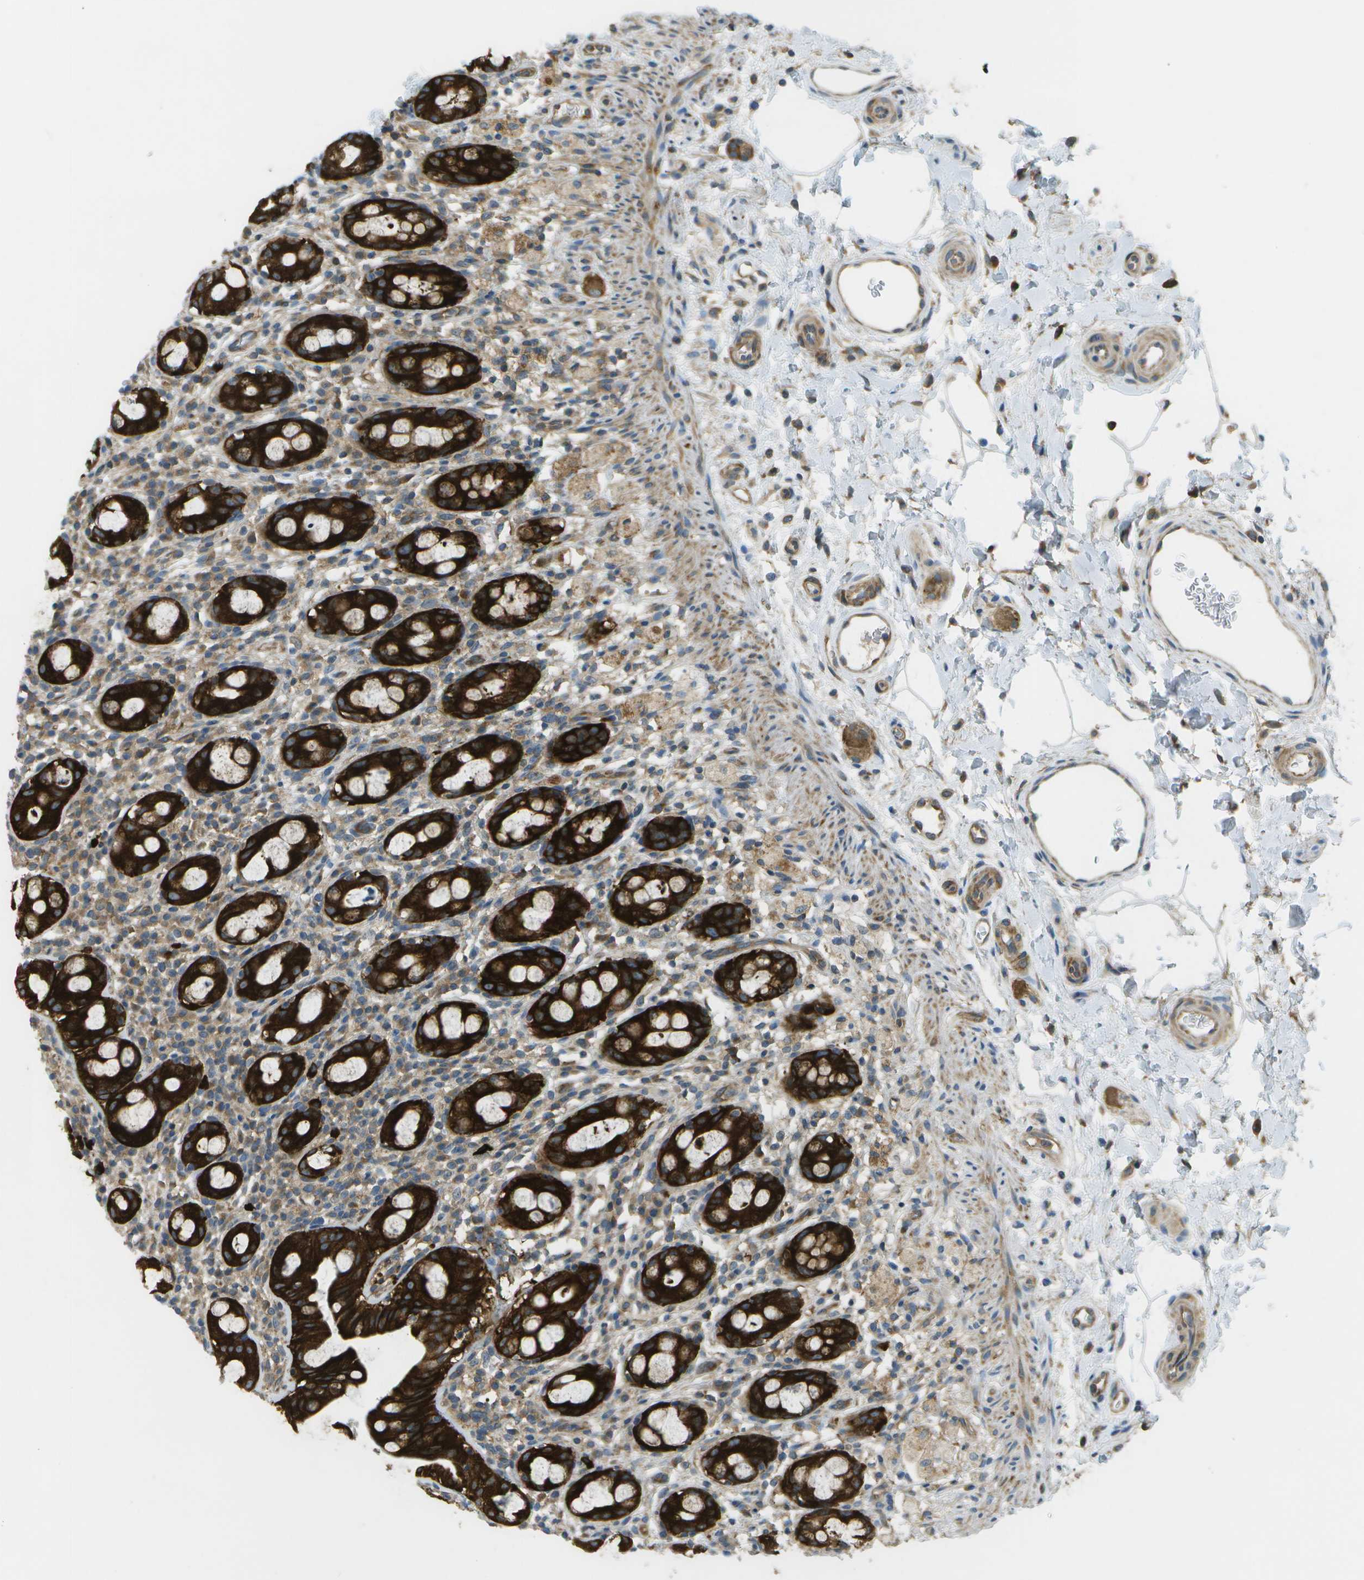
{"staining": {"intensity": "strong", "quantity": ">75%", "location": "cytoplasmic/membranous"}, "tissue": "rectum", "cell_type": "Glandular cells", "image_type": "normal", "snomed": [{"axis": "morphology", "description": "Normal tissue, NOS"}, {"axis": "topography", "description": "Rectum"}], "caption": "DAB (3,3'-diaminobenzidine) immunohistochemical staining of normal rectum reveals strong cytoplasmic/membranous protein positivity in approximately >75% of glandular cells. The protein is stained brown, and the nuclei are stained in blue (DAB (3,3'-diaminobenzidine) IHC with brightfield microscopy, high magnification).", "gene": "WNK2", "patient": {"sex": "male", "age": 44}}